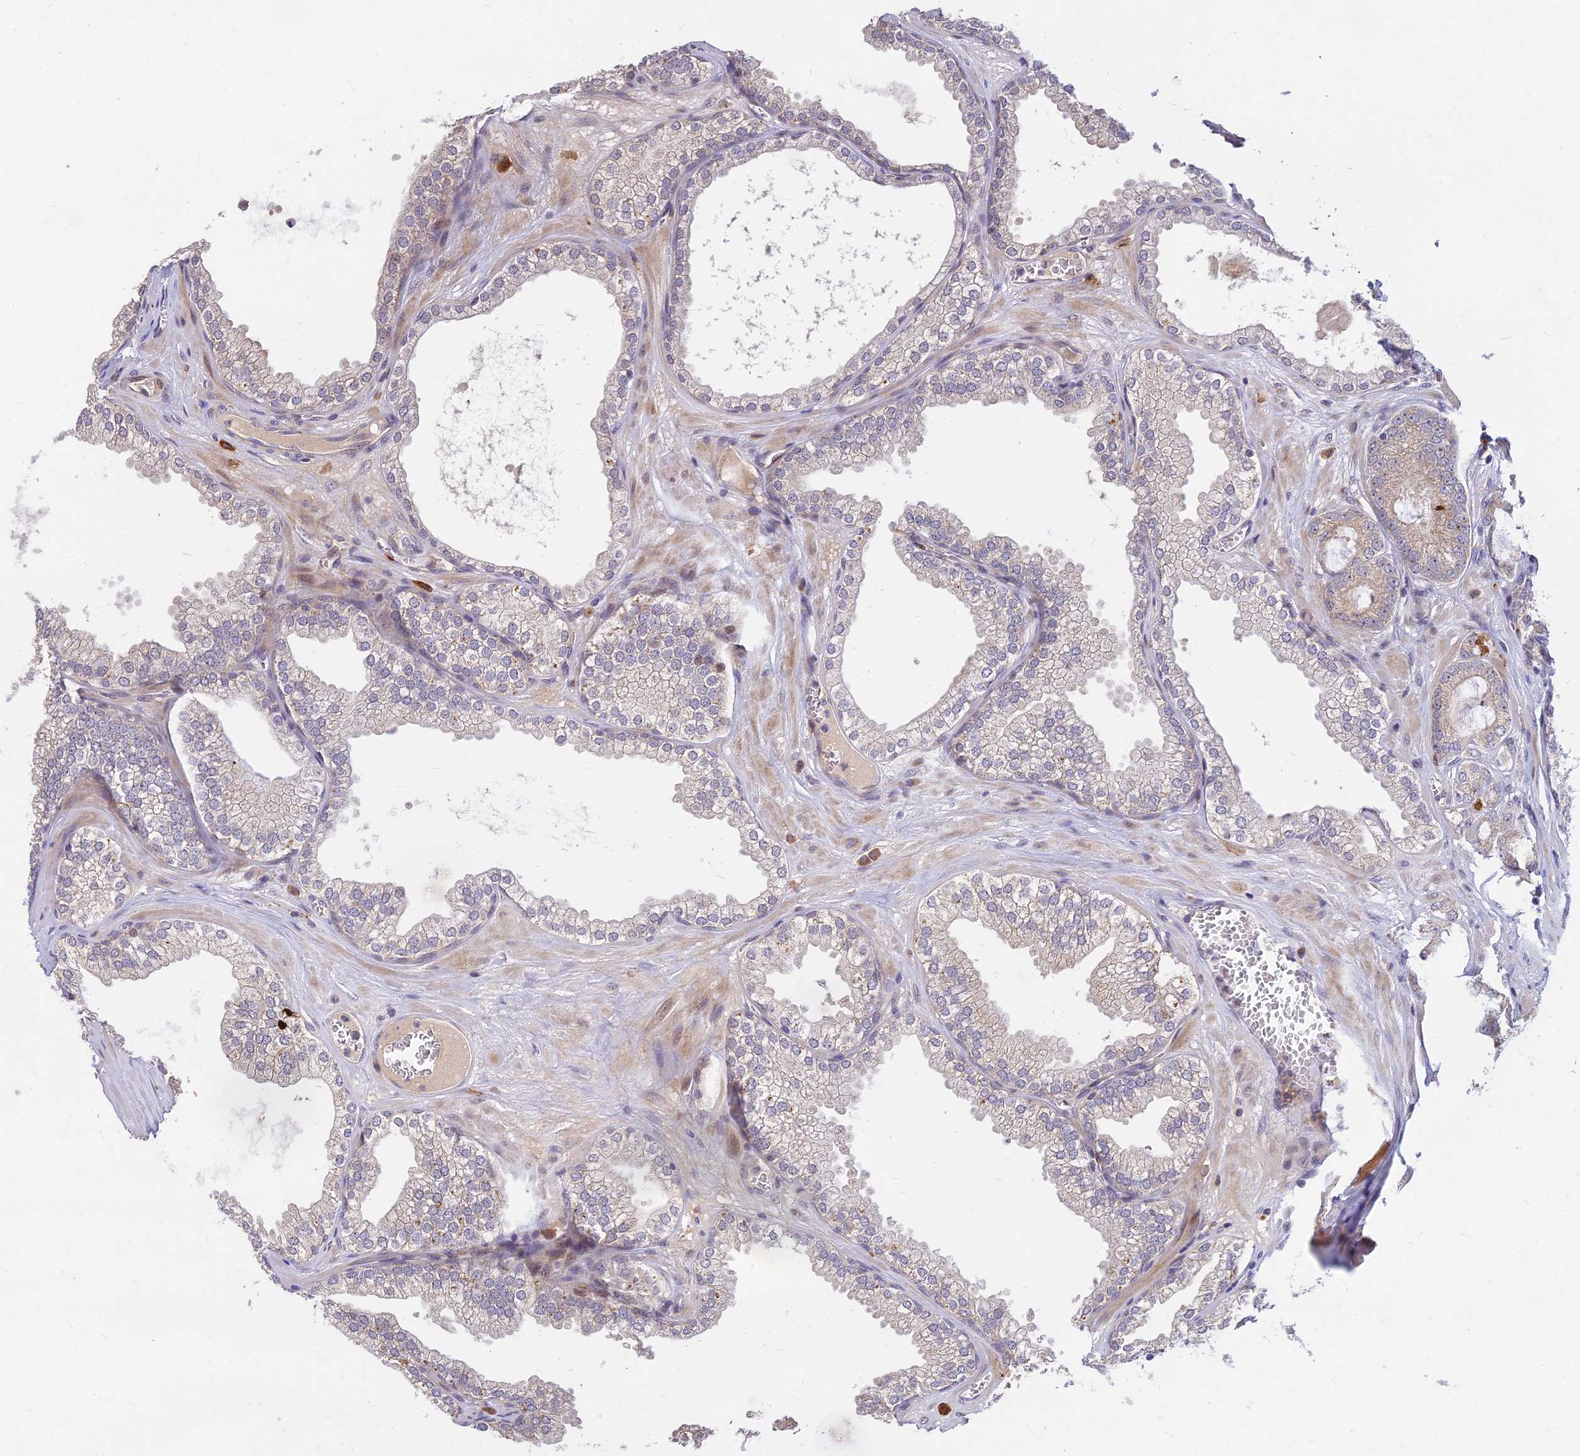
{"staining": {"intensity": "weak", "quantity": "<25%", "location": "cytoplasmic/membranous"}, "tissue": "prostate cancer", "cell_type": "Tumor cells", "image_type": "cancer", "snomed": [{"axis": "morphology", "description": "Adenocarcinoma, Low grade"}, {"axis": "topography", "description": "Prostate"}], "caption": "DAB (3,3'-diaminobenzidine) immunohistochemical staining of human prostate low-grade adenocarcinoma shows no significant staining in tumor cells. (DAB (3,3'-diaminobenzidine) immunohistochemistry (IHC) with hematoxylin counter stain).", "gene": "ASPDH", "patient": {"sex": "male", "age": 60}}